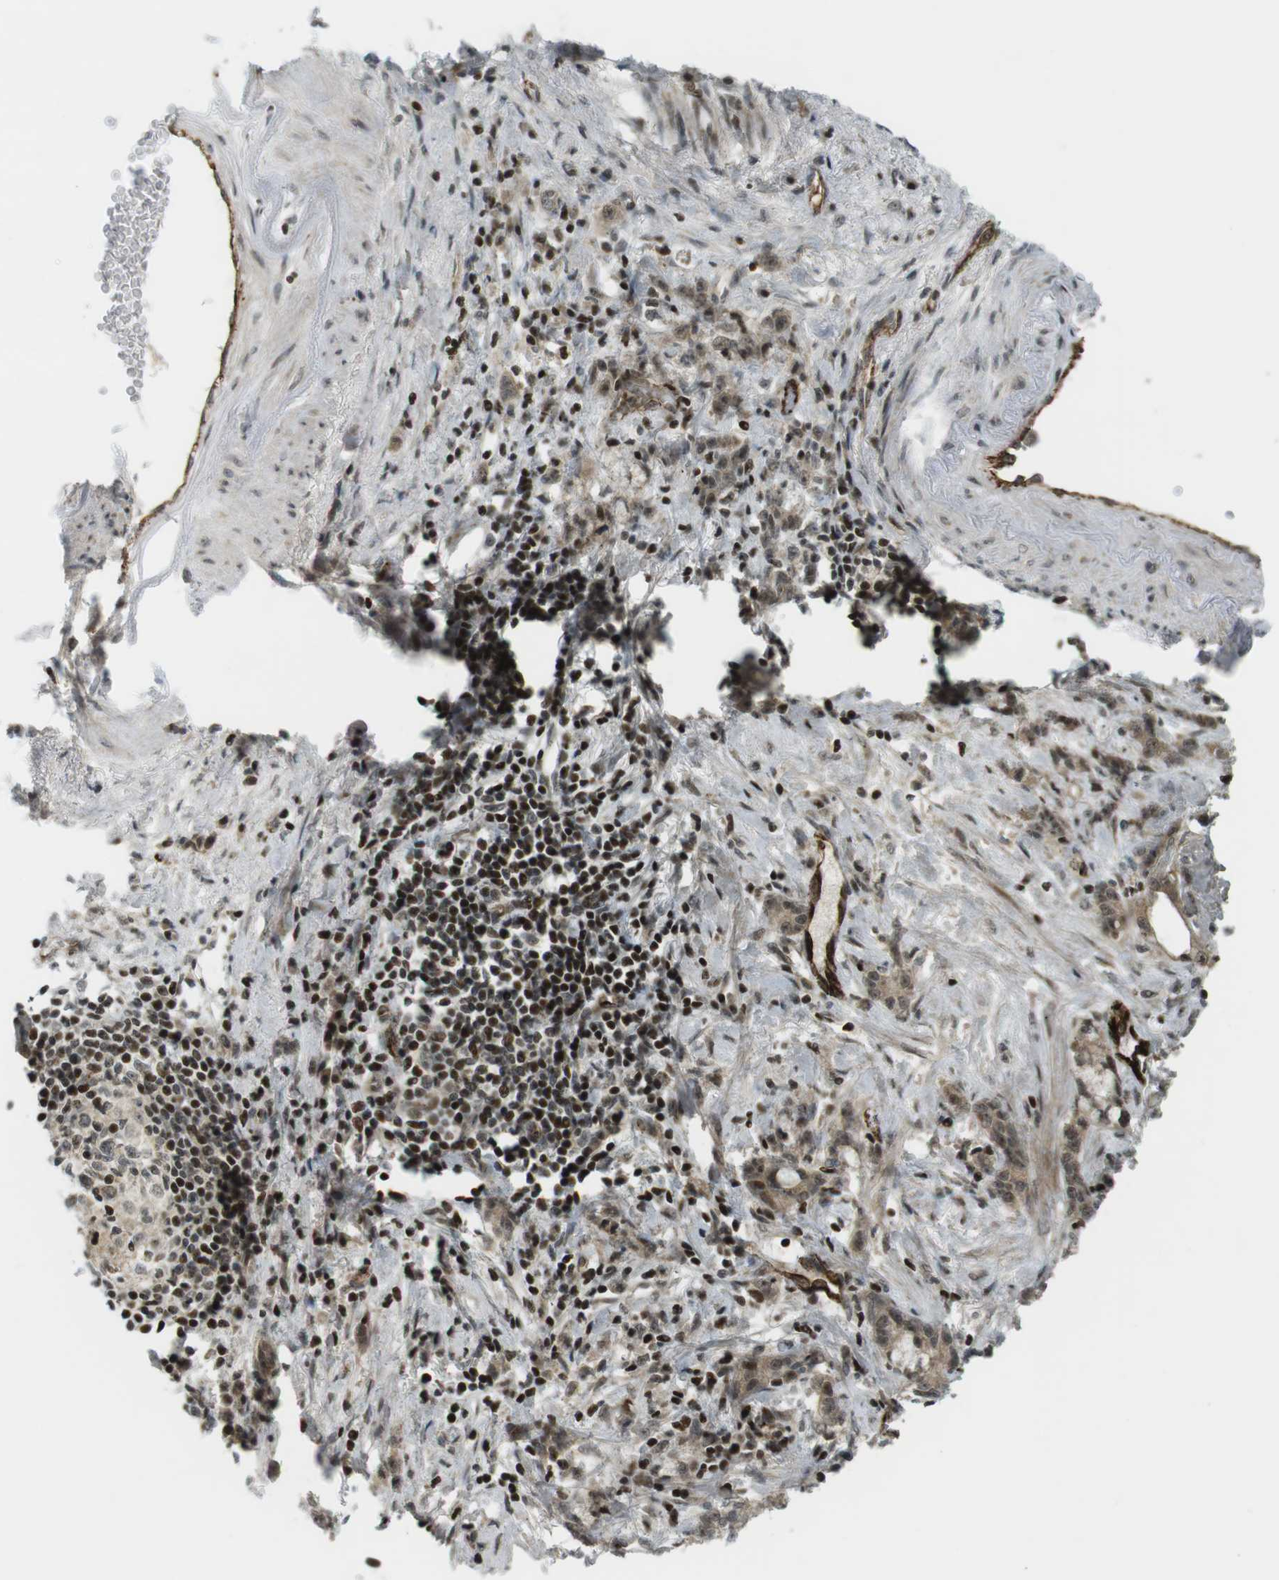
{"staining": {"intensity": "weak", "quantity": ">75%", "location": "cytoplasmic/membranous,nuclear"}, "tissue": "stomach cancer", "cell_type": "Tumor cells", "image_type": "cancer", "snomed": [{"axis": "morphology", "description": "Adenocarcinoma, NOS"}, {"axis": "topography", "description": "Stomach, lower"}], "caption": "Stomach cancer tissue shows weak cytoplasmic/membranous and nuclear expression in approximately >75% of tumor cells, visualized by immunohistochemistry.", "gene": "PPP1R13B", "patient": {"sex": "male", "age": 88}}